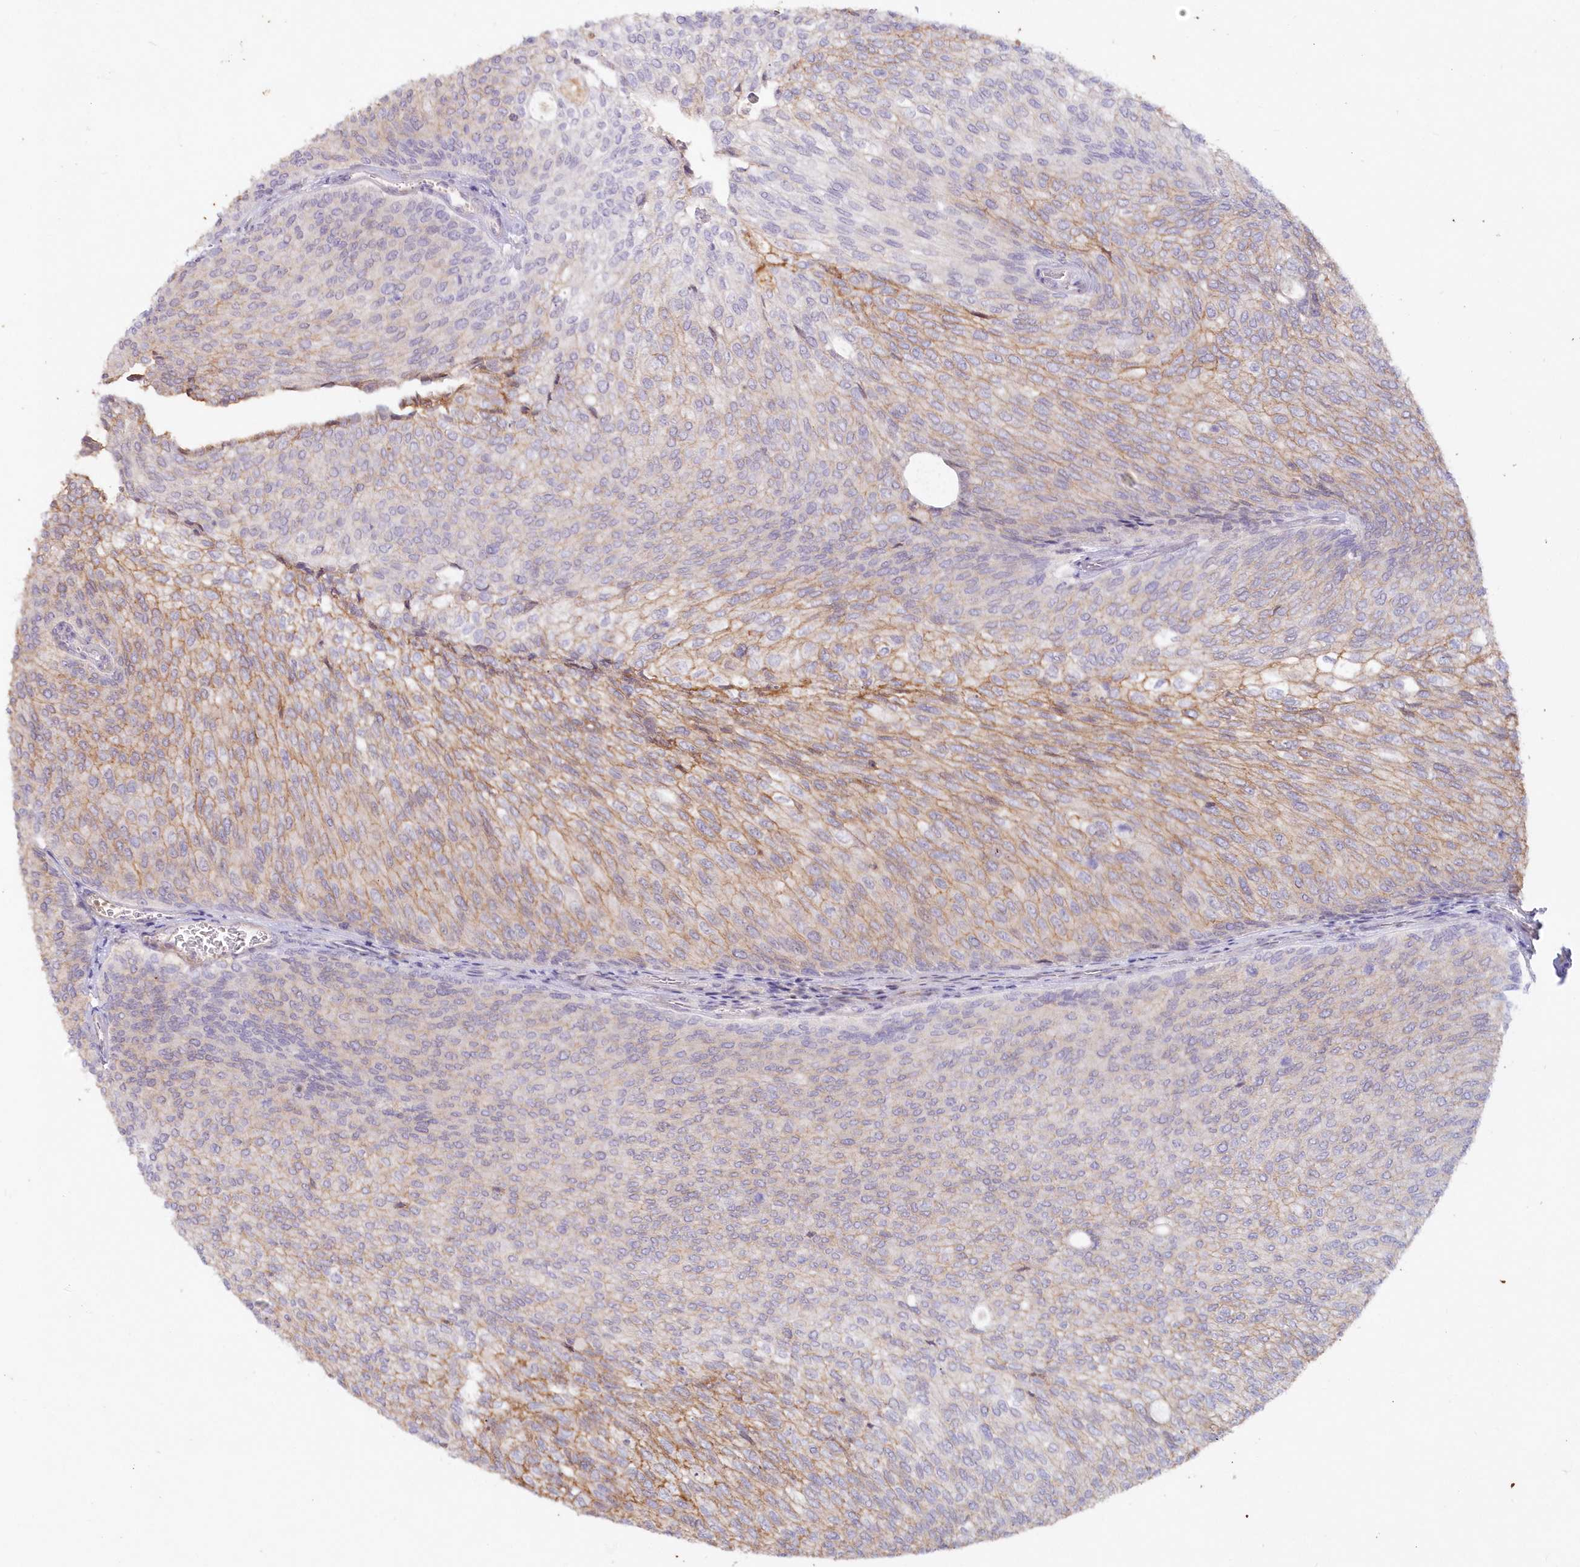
{"staining": {"intensity": "weak", "quantity": "25%-75%", "location": "cytoplasmic/membranous"}, "tissue": "urothelial cancer", "cell_type": "Tumor cells", "image_type": "cancer", "snomed": [{"axis": "morphology", "description": "Urothelial carcinoma, Low grade"}, {"axis": "topography", "description": "Urinary bladder"}], "caption": "Approximately 25%-75% of tumor cells in urothelial carcinoma (low-grade) show weak cytoplasmic/membranous protein positivity as visualized by brown immunohistochemical staining.", "gene": "SNED1", "patient": {"sex": "female", "age": 79}}